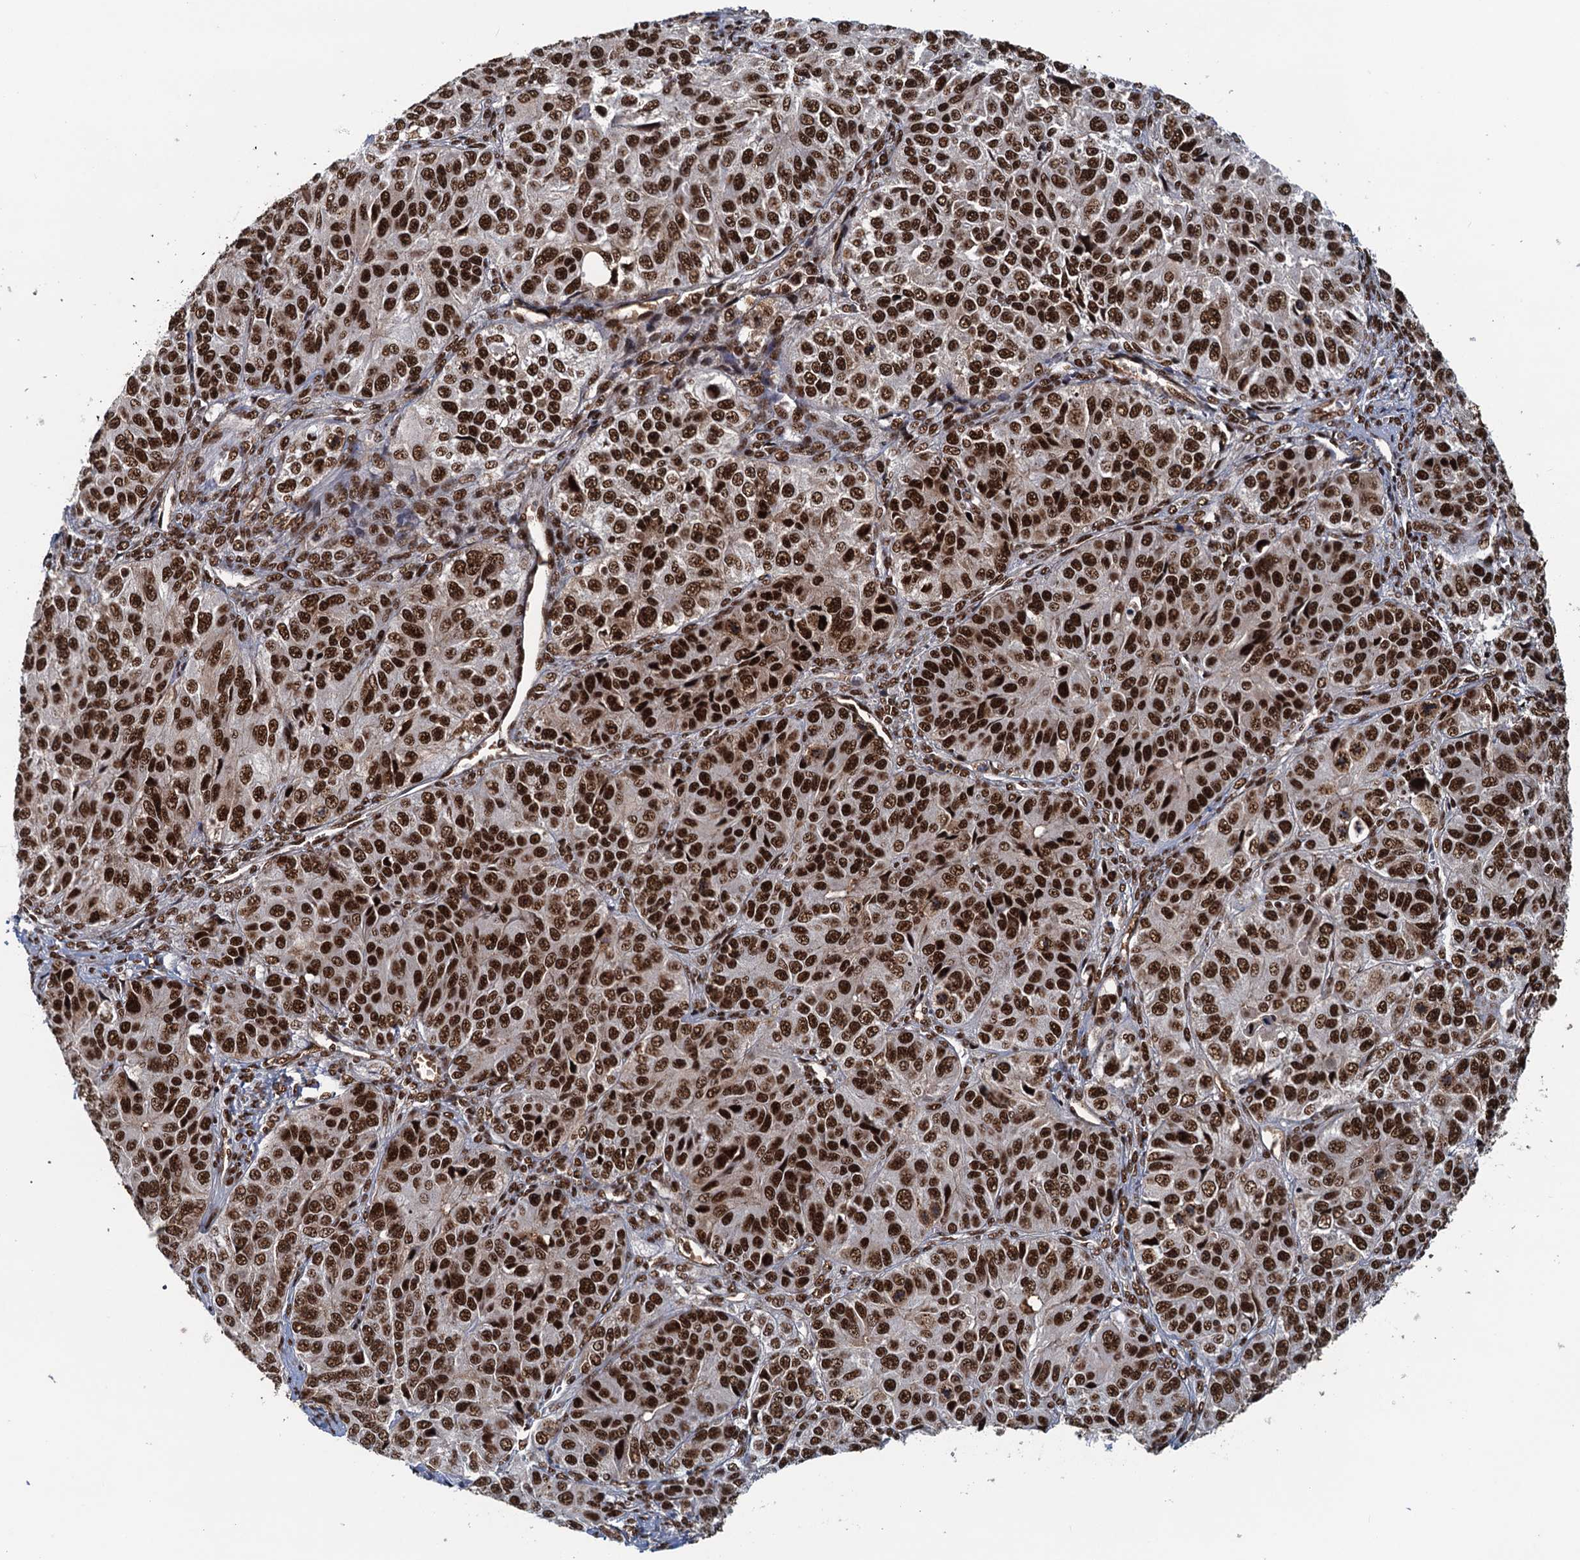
{"staining": {"intensity": "strong", "quantity": ">75%", "location": "nuclear"}, "tissue": "ovarian cancer", "cell_type": "Tumor cells", "image_type": "cancer", "snomed": [{"axis": "morphology", "description": "Carcinoma, endometroid"}, {"axis": "topography", "description": "Ovary"}], "caption": "Immunohistochemistry (DAB (3,3'-diaminobenzidine)) staining of ovarian cancer demonstrates strong nuclear protein expression in about >75% of tumor cells.", "gene": "ZC3H18", "patient": {"sex": "female", "age": 51}}